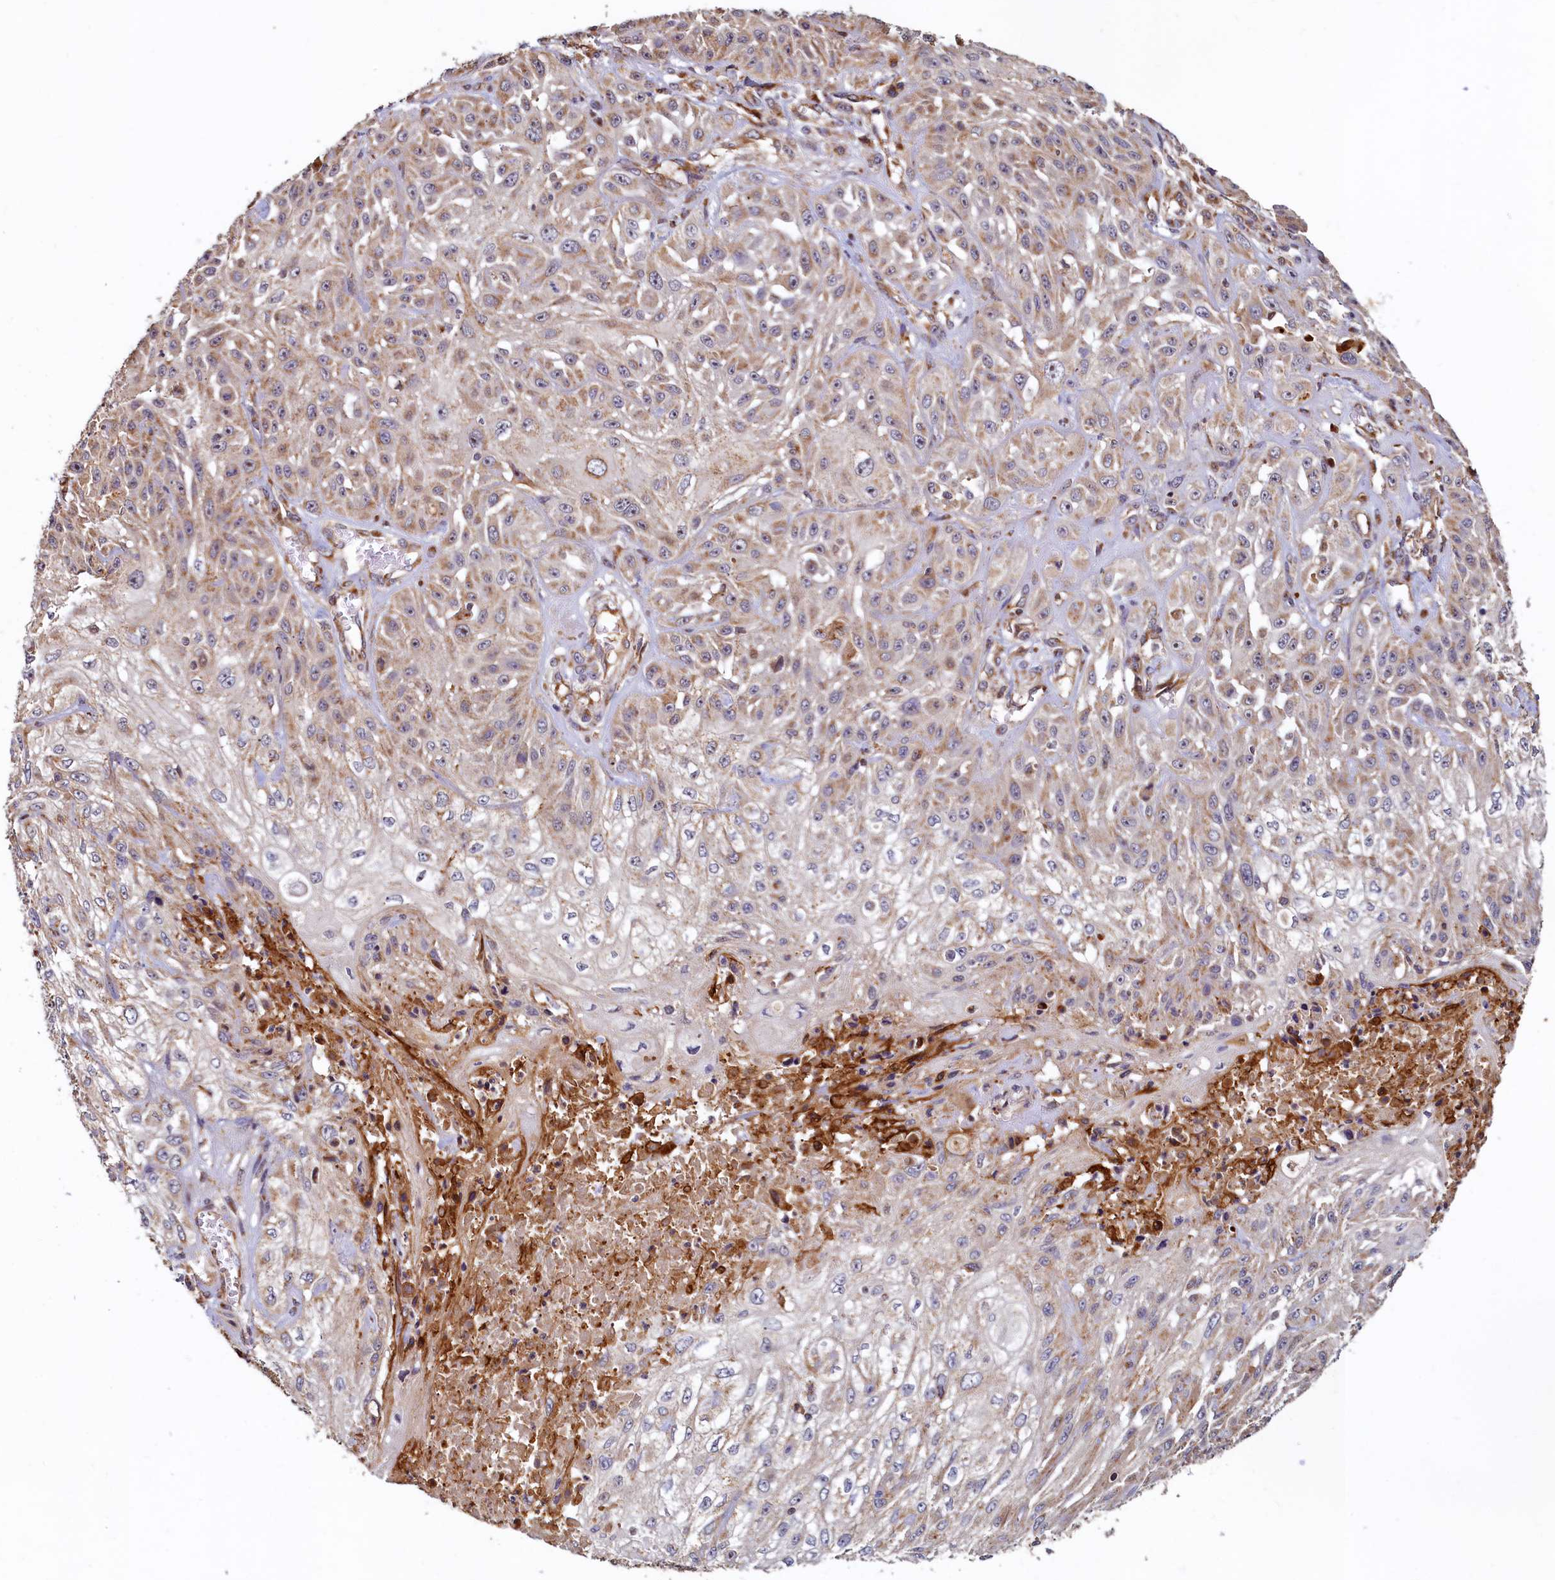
{"staining": {"intensity": "weak", "quantity": "25%-75%", "location": "cytoplasmic/membranous"}, "tissue": "skin cancer", "cell_type": "Tumor cells", "image_type": "cancer", "snomed": [{"axis": "morphology", "description": "Squamous cell carcinoma, NOS"}, {"axis": "morphology", "description": "Squamous cell carcinoma, metastatic, NOS"}, {"axis": "topography", "description": "Skin"}, {"axis": "topography", "description": "Lymph node"}], "caption": "Immunohistochemical staining of metastatic squamous cell carcinoma (skin) exhibits low levels of weak cytoplasmic/membranous protein positivity in about 25%-75% of tumor cells. The protein is stained brown, and the nuclei are stained in blue (DAB (3,3'-diaminobenzidine) IHC with brightfield microscopy, high magnification).", "gene": "NCKAP5L", "patient": {"sex": "male", "age": 75}}